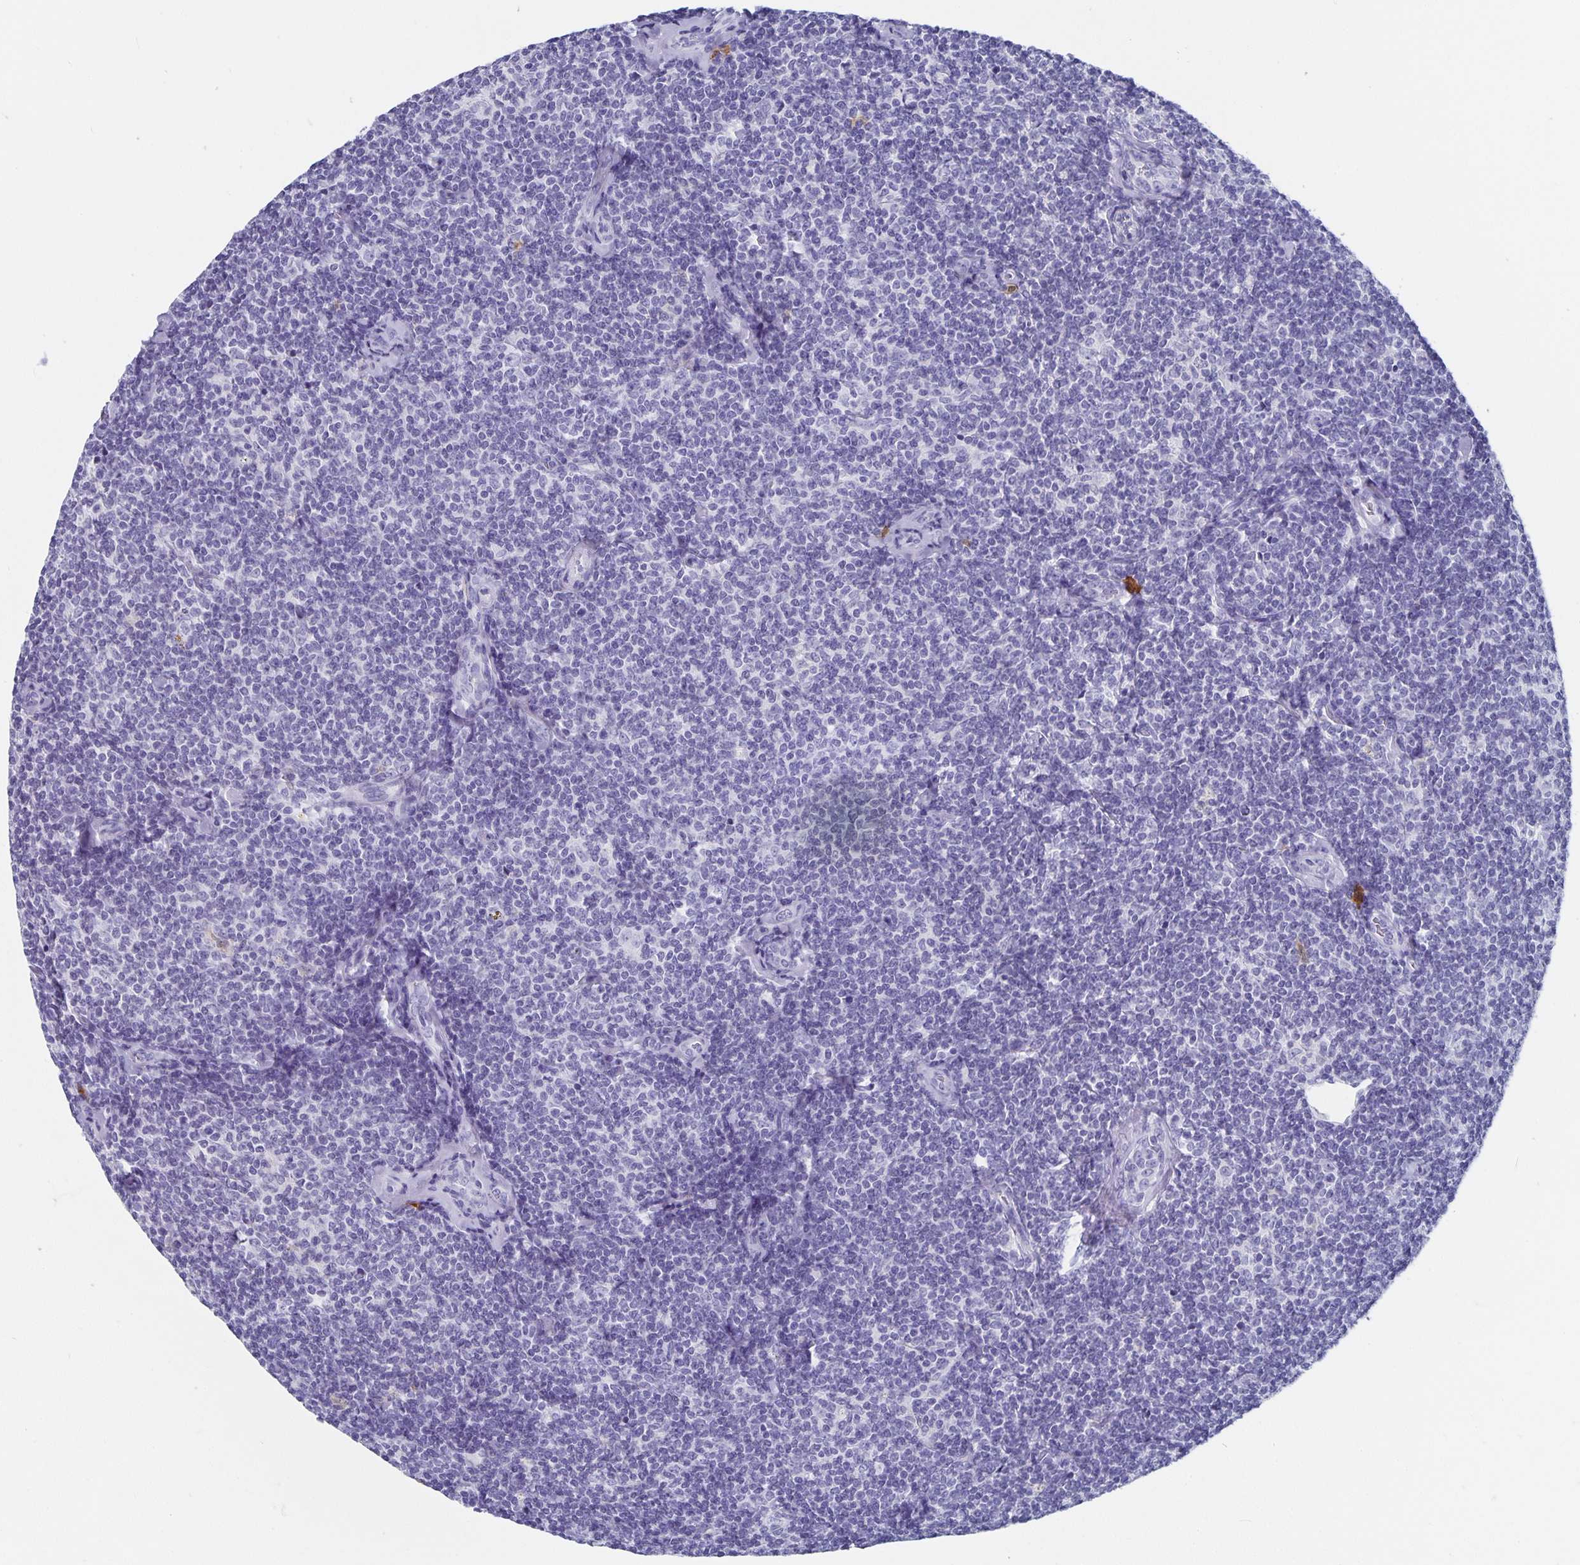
{"staining": {"intensity": "negative", "quantity": "none", "location": "none"}, "tissue": "lymphoma", "cell_type": "Tumor cells", "image_type": "cancer", "snomed": [{"axis": "morphology", "description": "Malignant lymphoma, non-Hodgkin's type, Low grade"}, {"axis": "topography", "description": "Lymph node"}], "caption": "High magnification brightfield microscopy of malignant lymphoma, non-Hodgkin's type (low-grade) stained with DAB (3,3'-diaminobenzidine) (brown) and counterstained with hematoxylin (blue): tumor cells show no significant positivity.", "gene": "CHGA", "patient": {"sex": "female", "age": 56}}